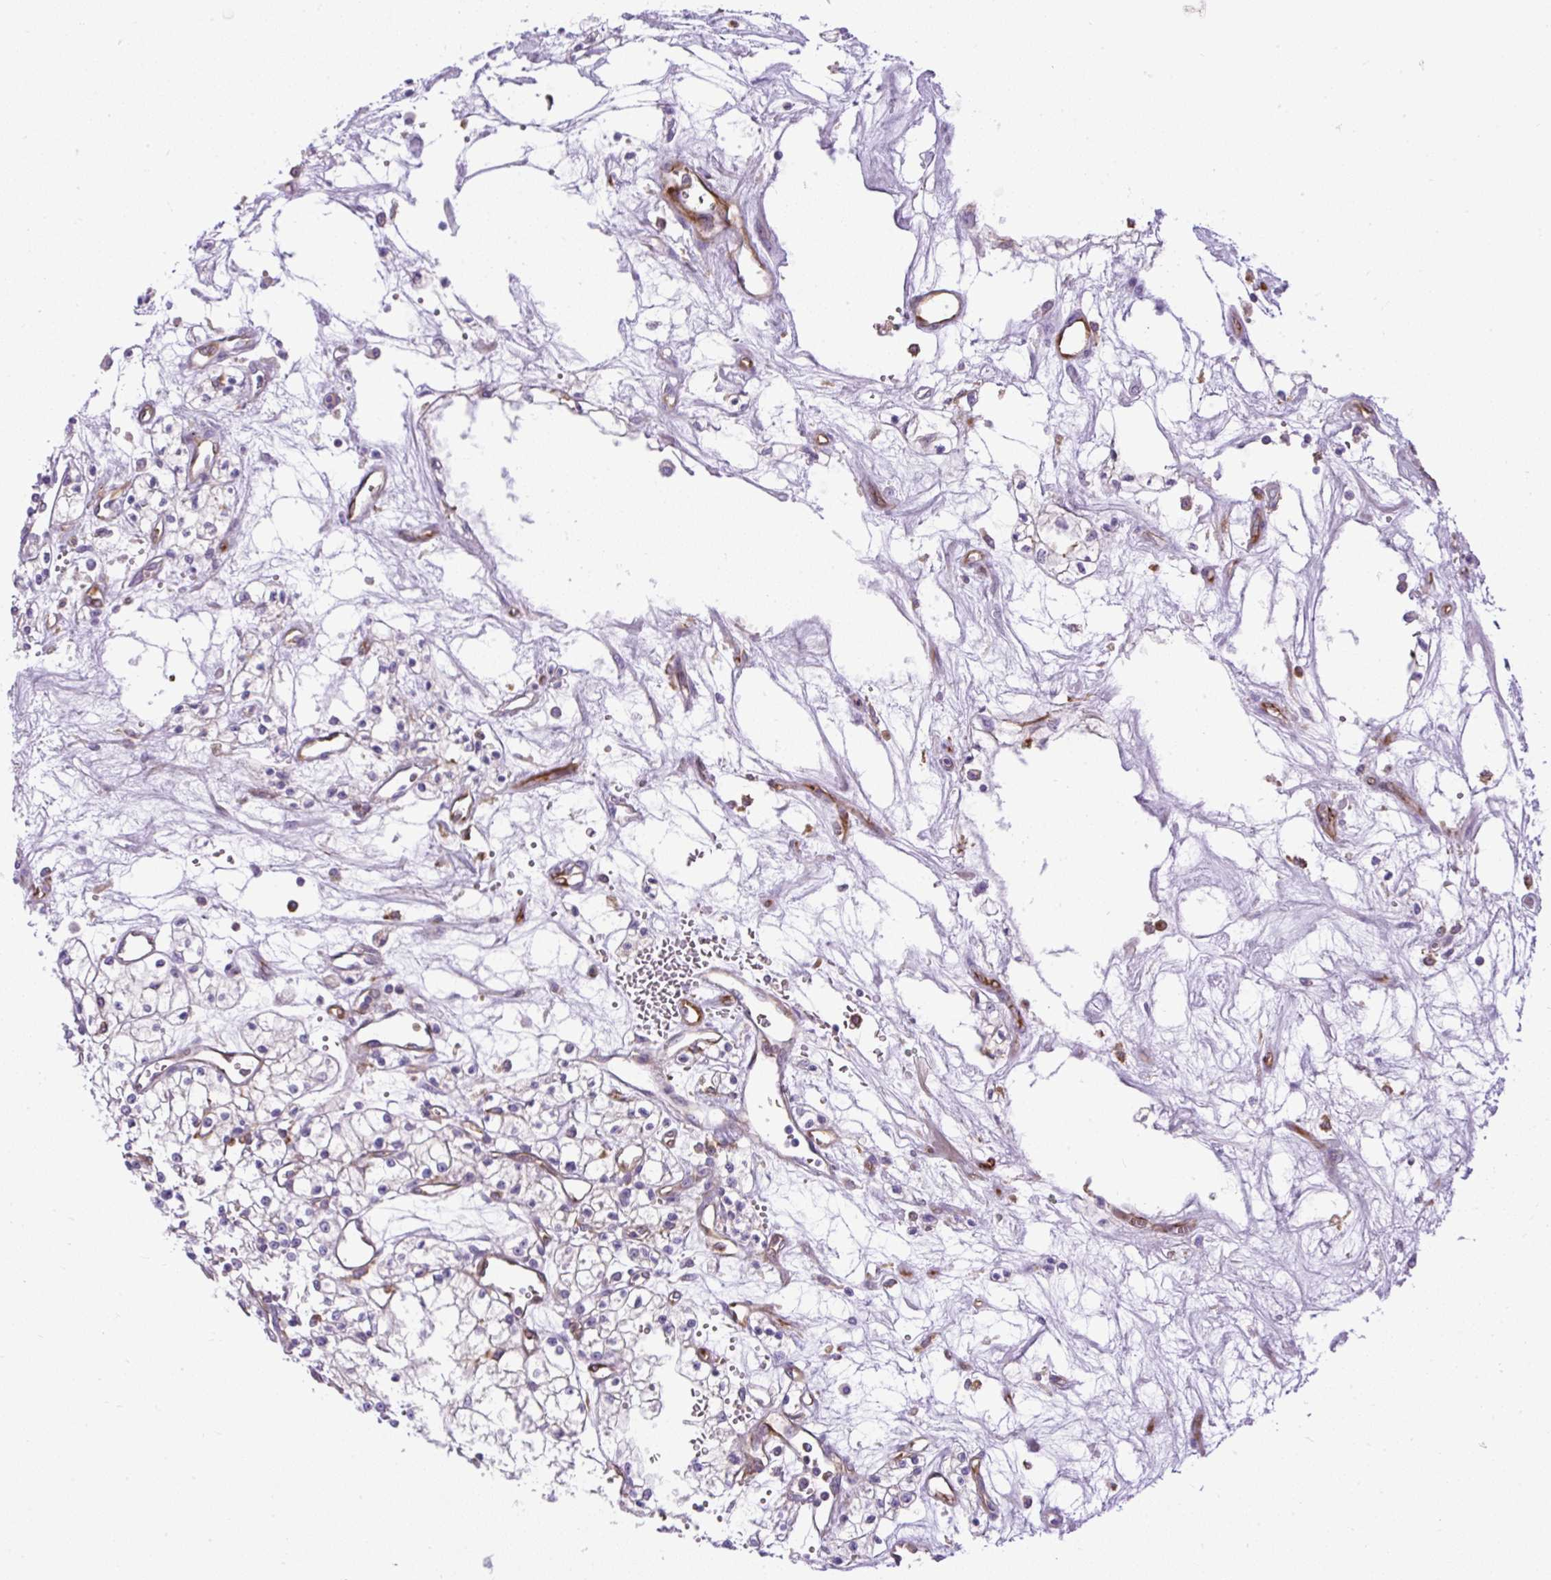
{"staining": {"intensity": "negative", "quantity": "none", "location": "none"}, "tissue": "renal cancer", "cell_type": "Tumor cells", "image_type": "cancer", "snomed": [{"axis": "morphology", "description": "Adenocarcinoma, NOS"}, {"axis": "topography", "description": "Kidney"}], "caption": "A photomicrograph of human renal cancer is negative for staining in tumor cells.", "gene": "MAP1S", "patient": {"sex": "male", "age": 59}}